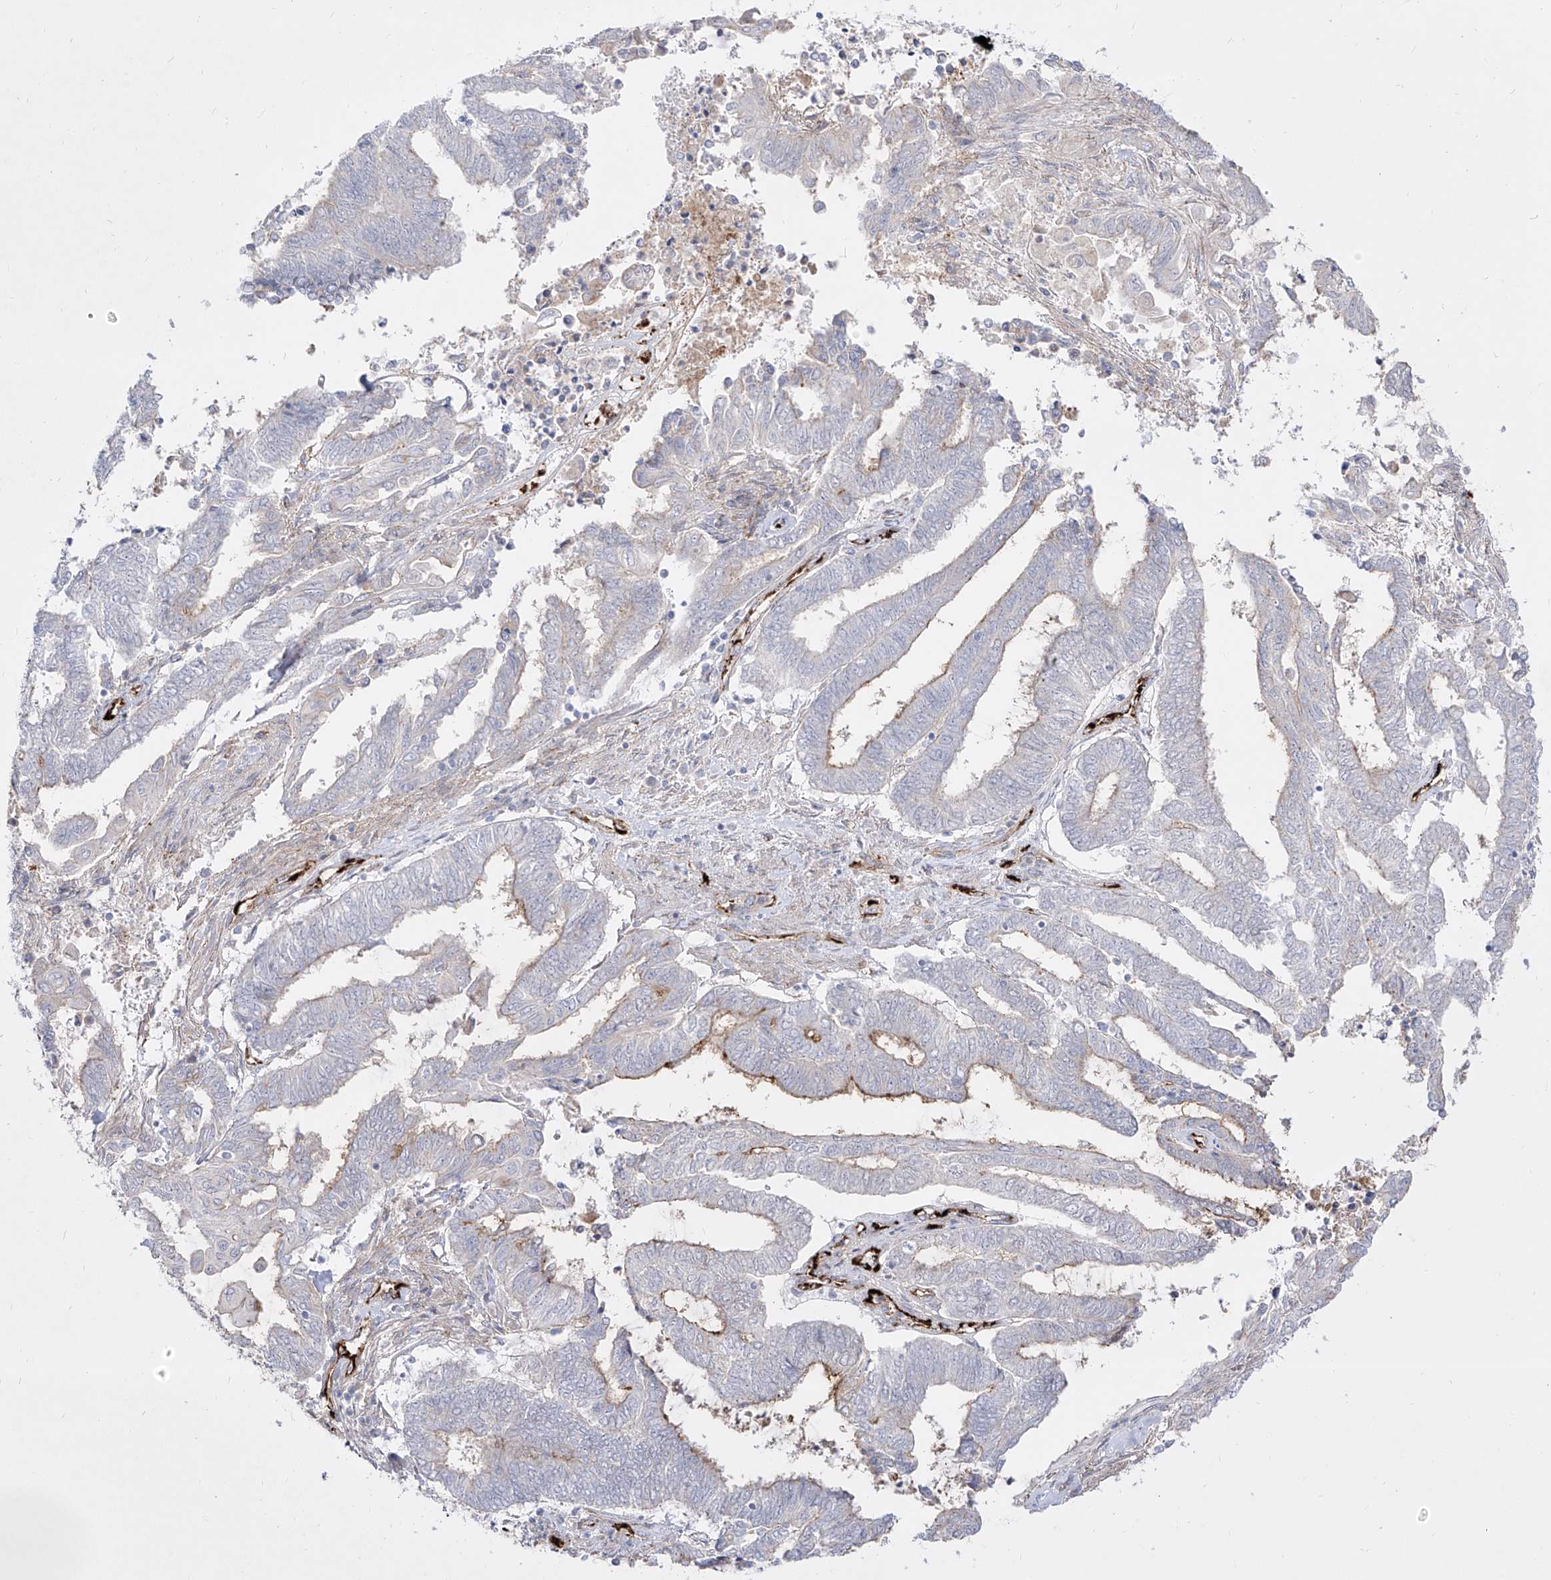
{"staining": {"intensity": "moderate", "quantity": "<25%", "location": "cytoplasmic/membranous"}, "tissue": "endometrial cancer", "cell_type": "Tumor cells", "image_type": "cancer", "snomed": [{"axis": "morphology", "description": "Adenocarcinoma, NOS"}, {"axis": "topography", "description": "Uterus"}, {"axis": "topography", "description": "Endometrium"}], "caption": "Adenocarcinoma (endometrial) stained with a brown dye demonstrates moderate cytoplasmic/membranous positive positivity in about <25% of tumor cells.", "gene": "ZGRF1", "patient": {"sex": "female", "age": 70}}